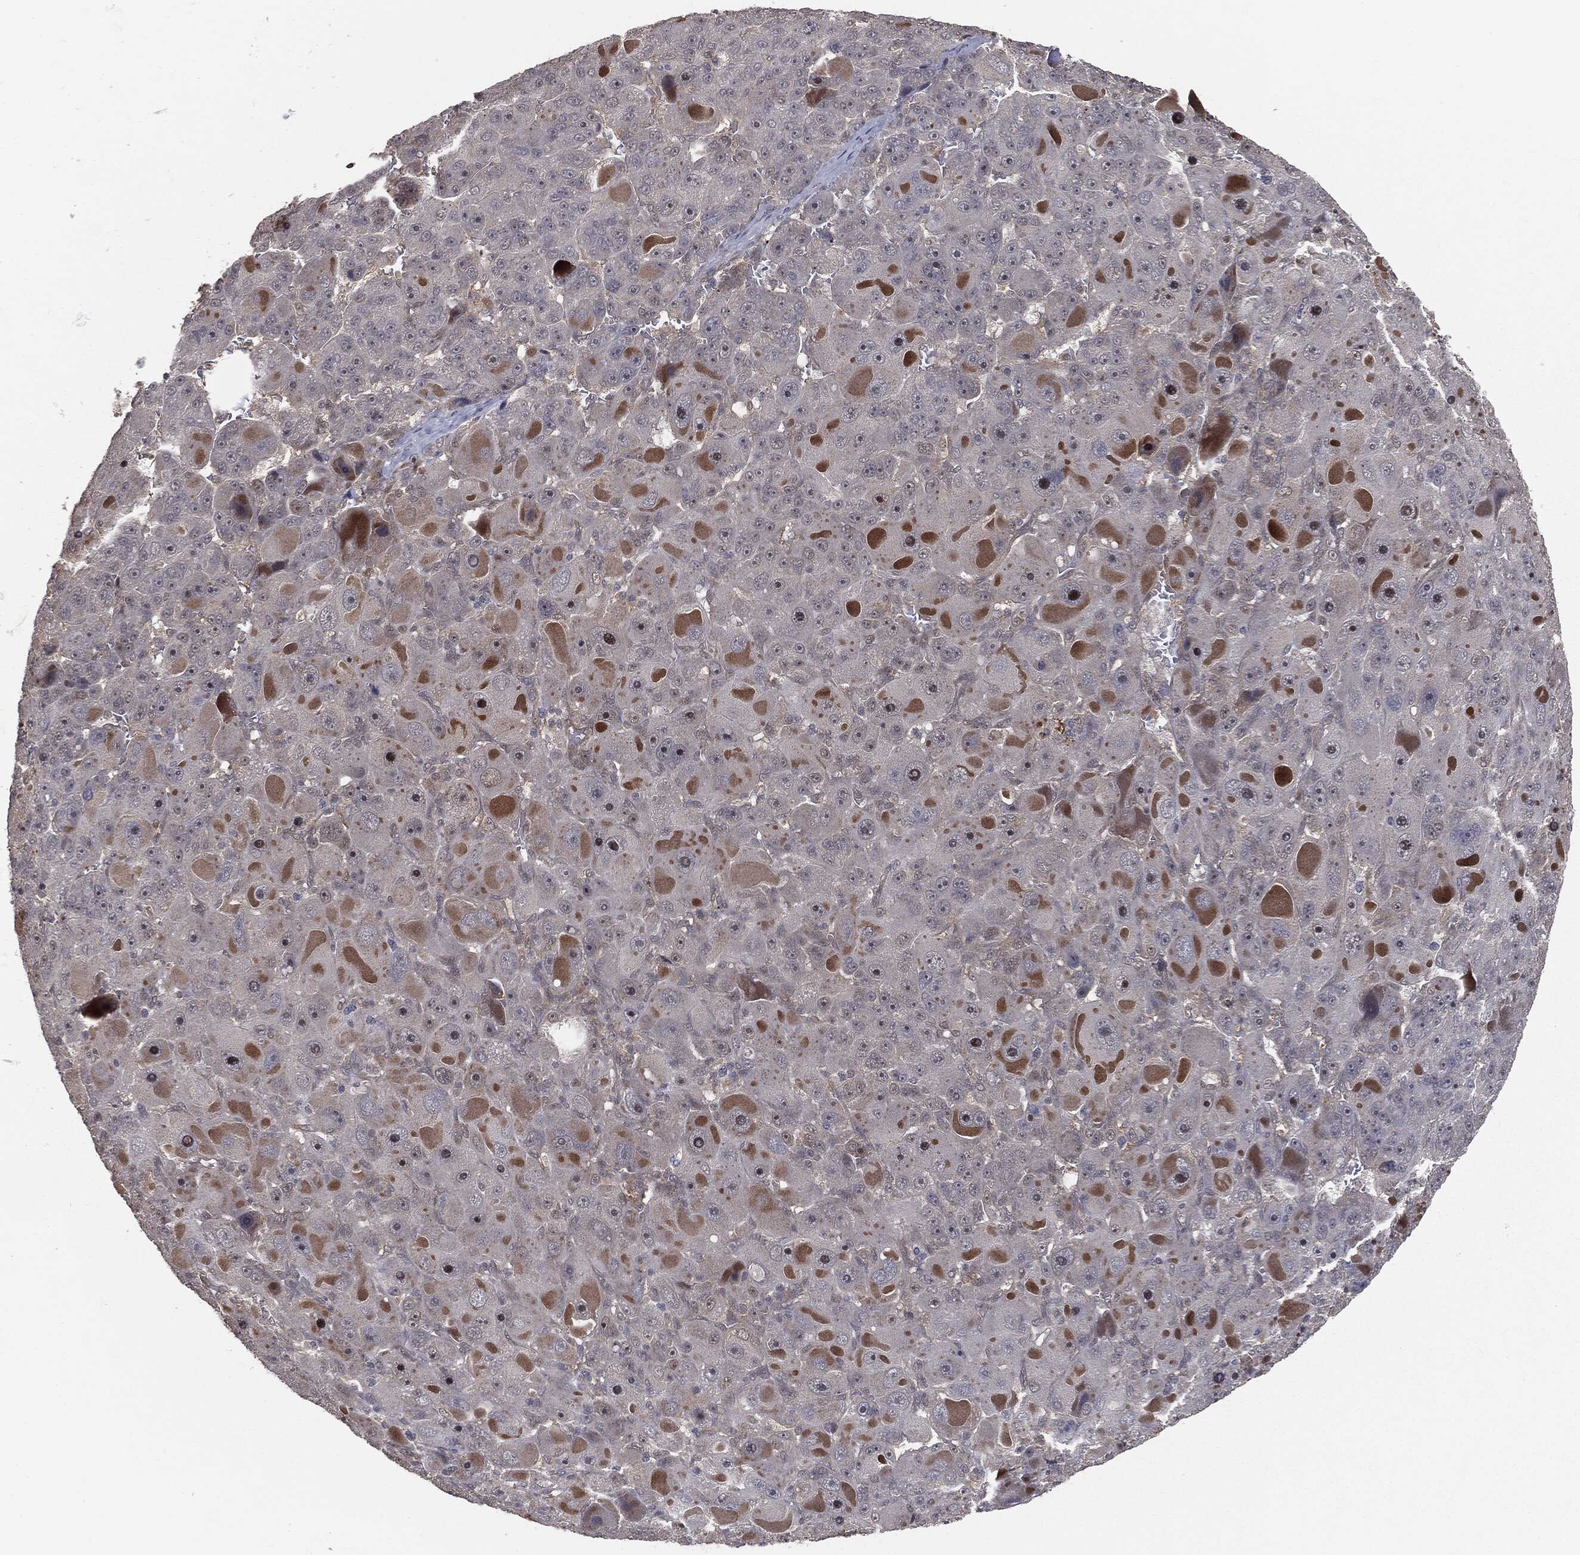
{"staining": {"intensity": "negative", "quantity": "none", "location": "none"}, "tissue": "liver cancer", "cell_type": "Tumor cells", "image_type": "cancer", "snomed": [{"axis": "morphology", "description": "Carcinoma, Hepatocellular, NOS"}, {"axis": "topography", "description": "Liver"}], "caption": "The photomicrograph demonstrates no staining of tumor cells in liver hepatocellular carcinoma. (Immunohistochemistry (ihc), brightfield microscopy, high magnification).", "gene": "FBXO7", "patient": {"sex": "male", "age": 76}}